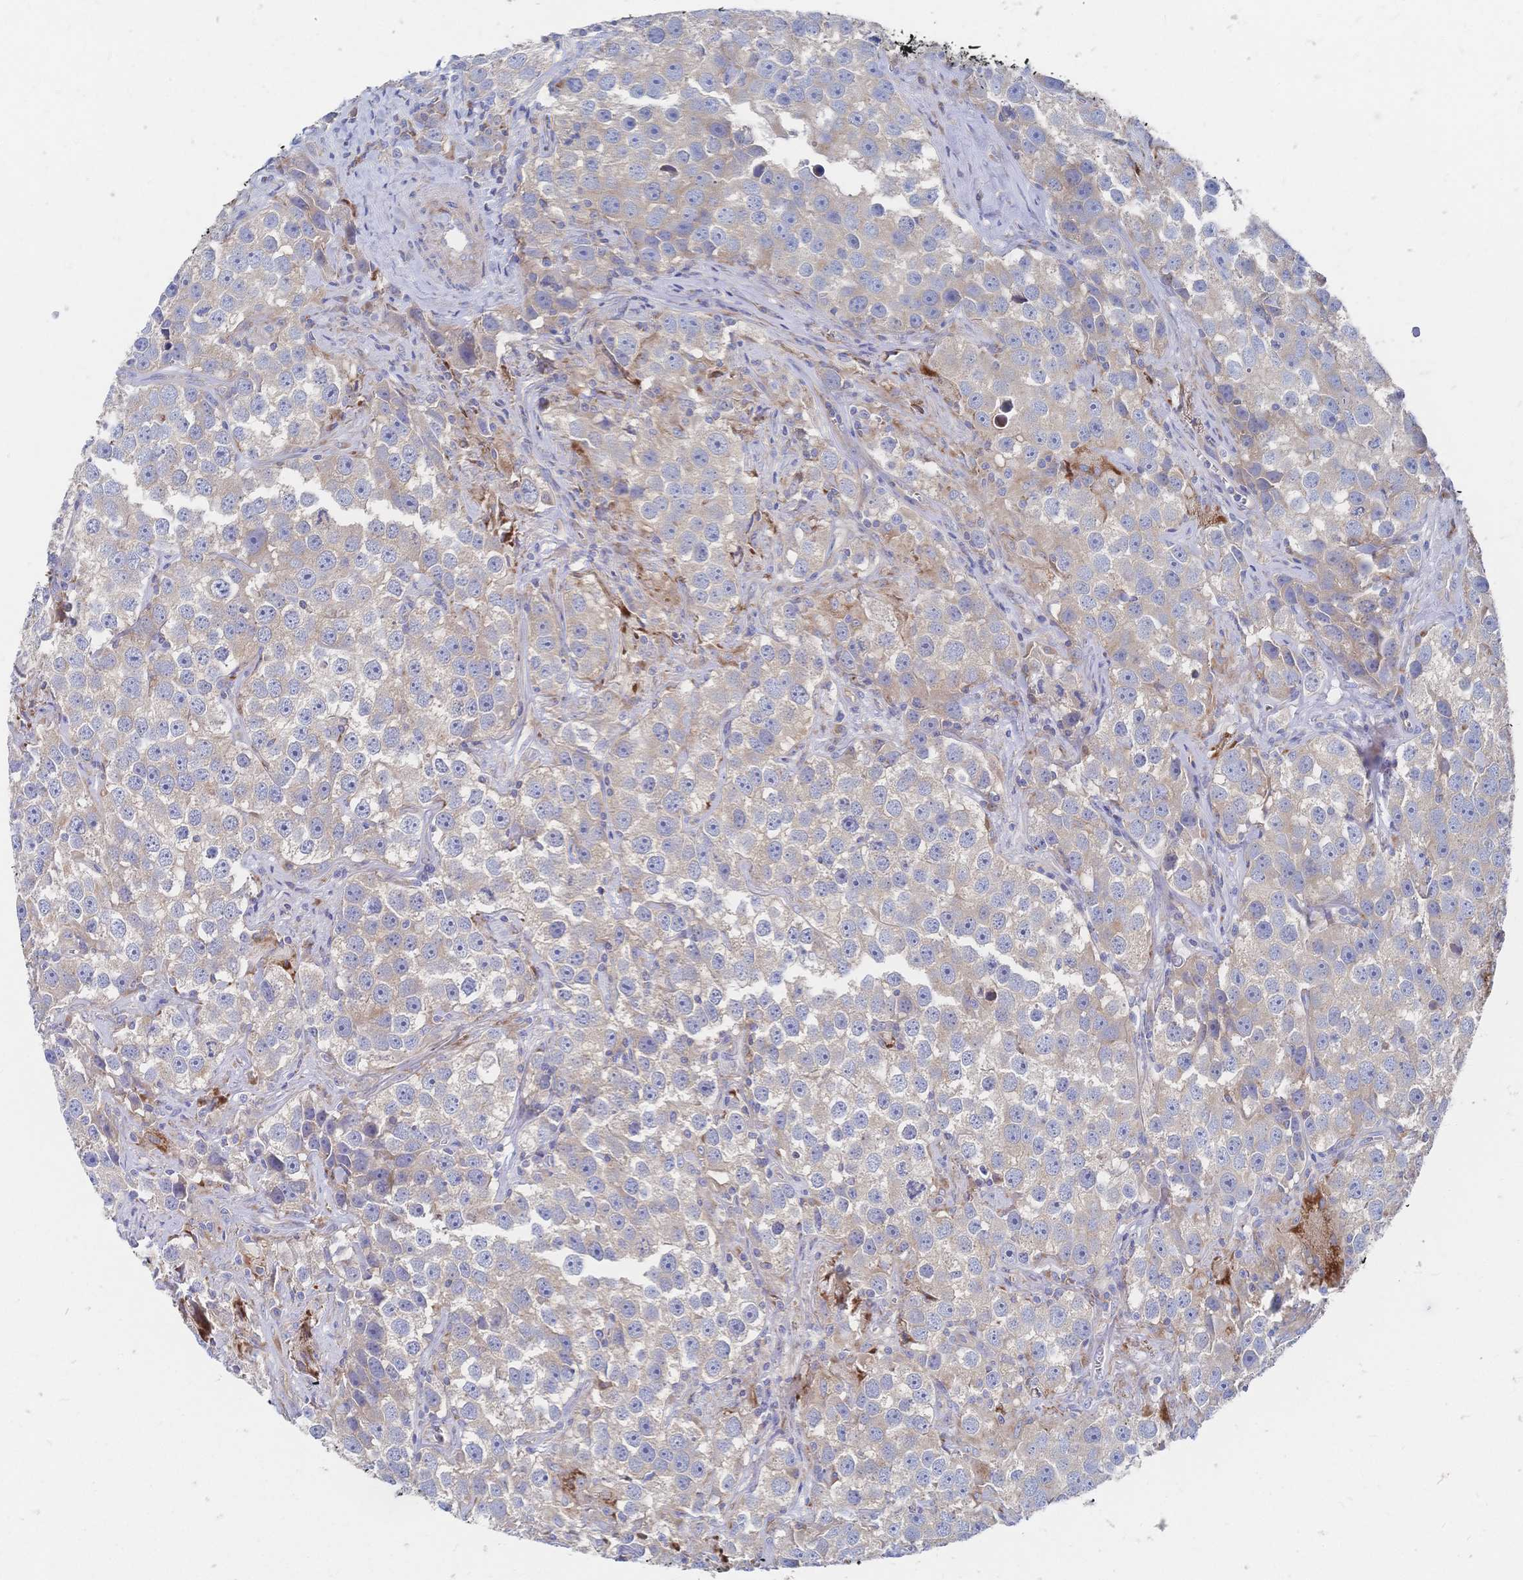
{"staining": {"intensity": "weak", "quantity": ">75%", "location": "cytoplasmic/membranous"}, "tissue": "testis cancer", "cell_type": "Tumor cells", "image_type": "cancer", "snomed": [{"axis": "morphology", "description": "Seminoma, NOS"}, {"axis": "topography", "description": "Testis"}], "caption": "The histopathology image shows staining of seminoma (testis), revealing weak cytoplasmic/membranous protein positivity (brown color) within tumor cells.", "gene": "SORBS1", "patient": {"sex": "male", "age": 49}}